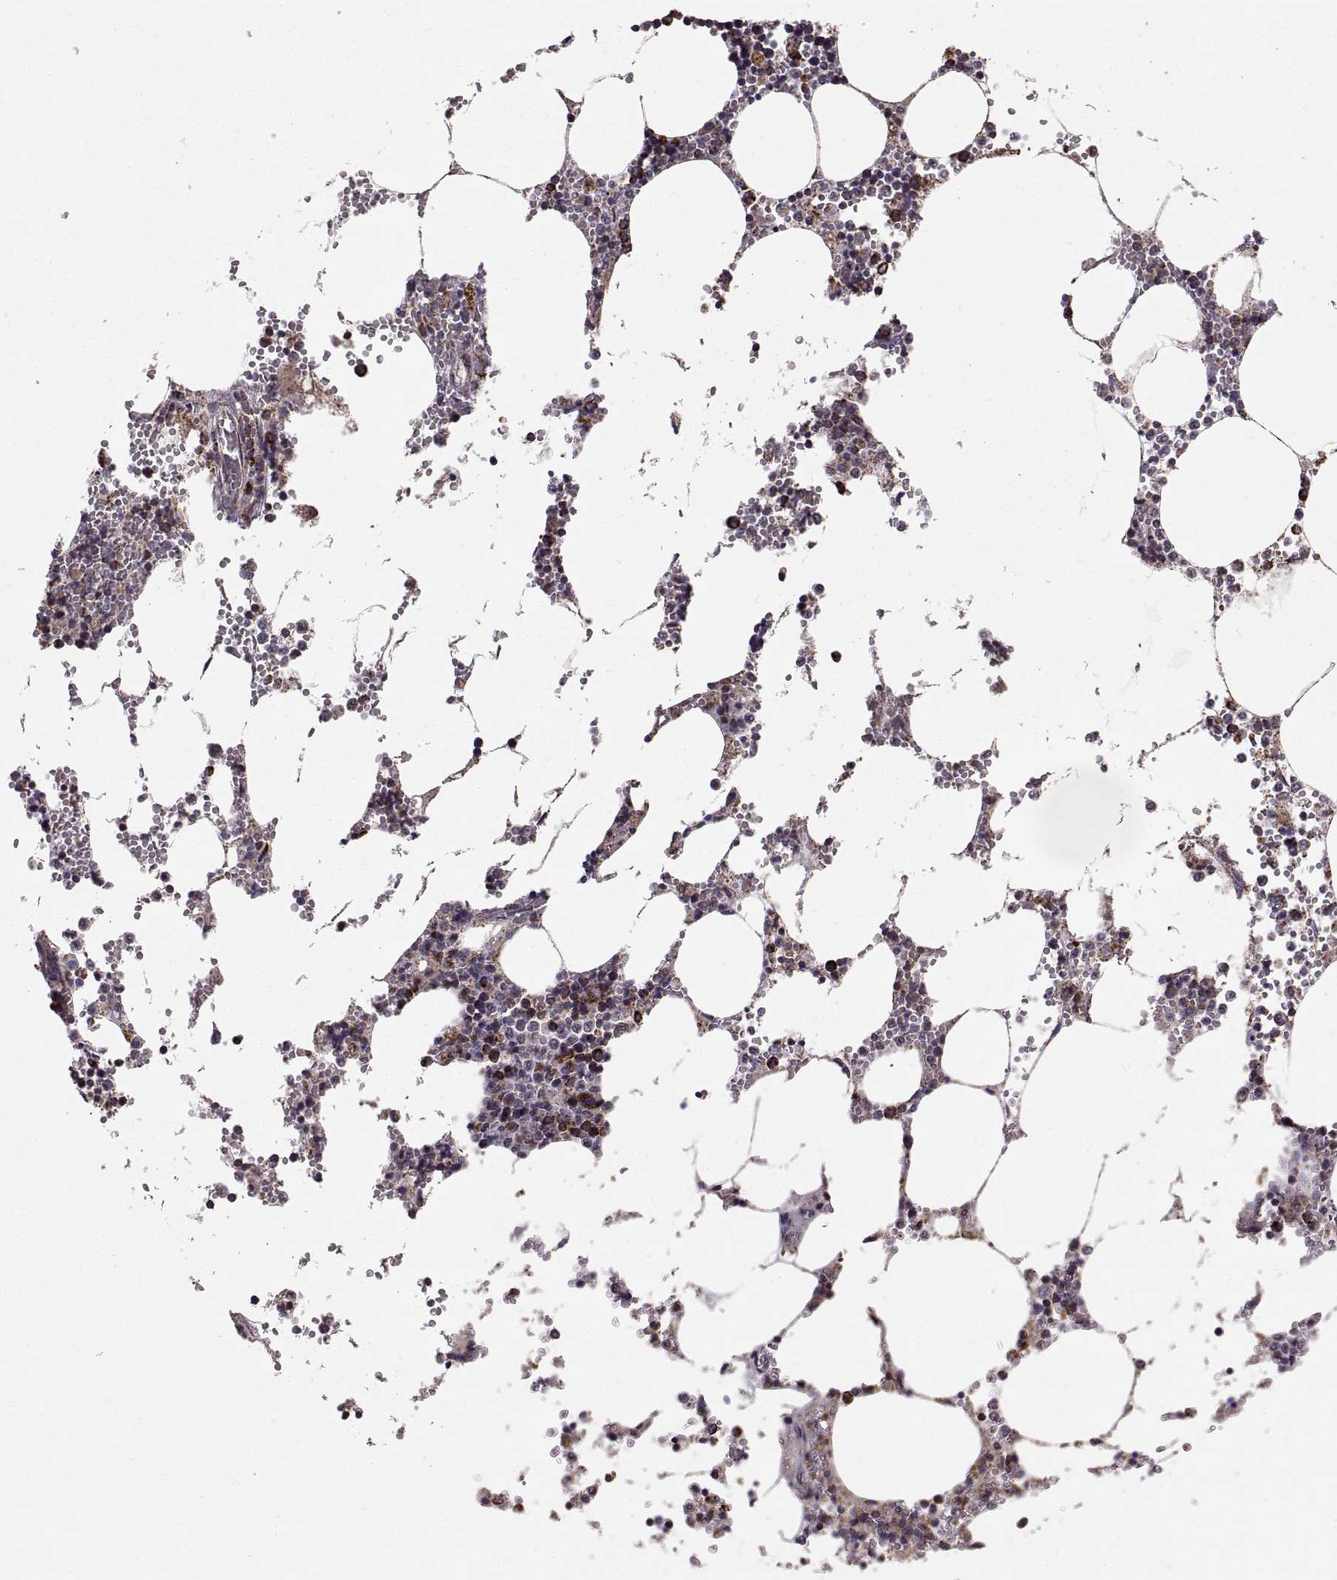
{"staining": {"intensity": "strong", "quantity": "<25%", "location": "cytoplasmic/membranous"}, "tissue": "bone marrow", "cell_type": "Hematopoietic cells", "image_type": "normal", "snomed": [{"axis": "morphology", "description": "Normal tissue, NOS"}, {"axis": "topography", "description": "Bone marrow"}], "caption": "IHC histopathology image of unremarkable bone marrow stained for a protein (brown), which displays medium levels of strong cytoplasmic/membranous staining in approximately <25% of hematopoietic cells.", "gene": "ARSD", "patient": {"sex": "male", "age": 54}}